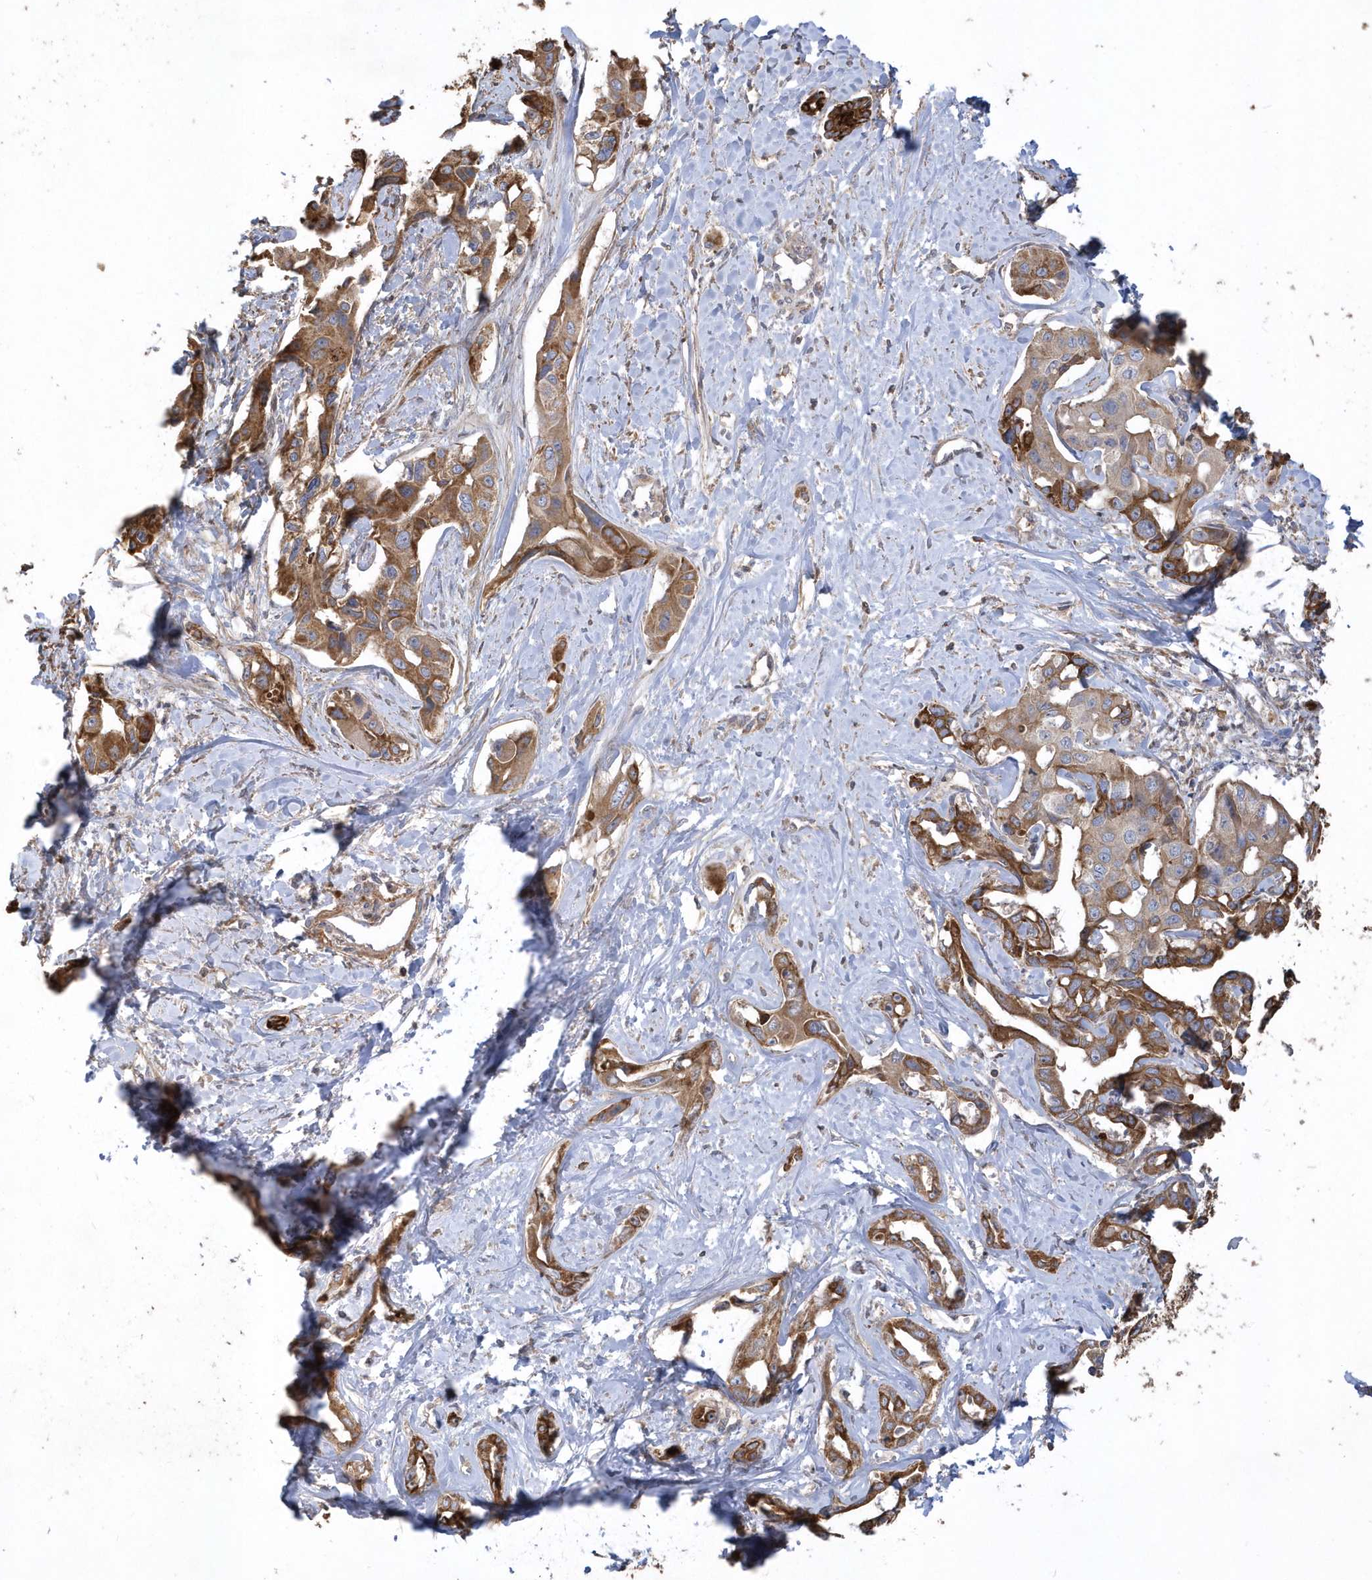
{"staining": {"intensity": "moderate", "quantity": ">75%", "location": "cytoplasmic/membranous"}, "tissue": "liver cancer", "cell_type": "Tumor cells", "image_type": "cancer", "snomed": [{"axis": "morphology", "description": "Cholangiocarcinoma"}, {"axis": "topography", "description": "Liver"}], "caption": "Protein analysis of liver cholangiocarcinoma tissue demonstrates moderate cytoplasmic/membranous positivity in approximately >75% of tumor cells.", "gene": "SENP8", "patient": {"sex": "male", "age": 59}}